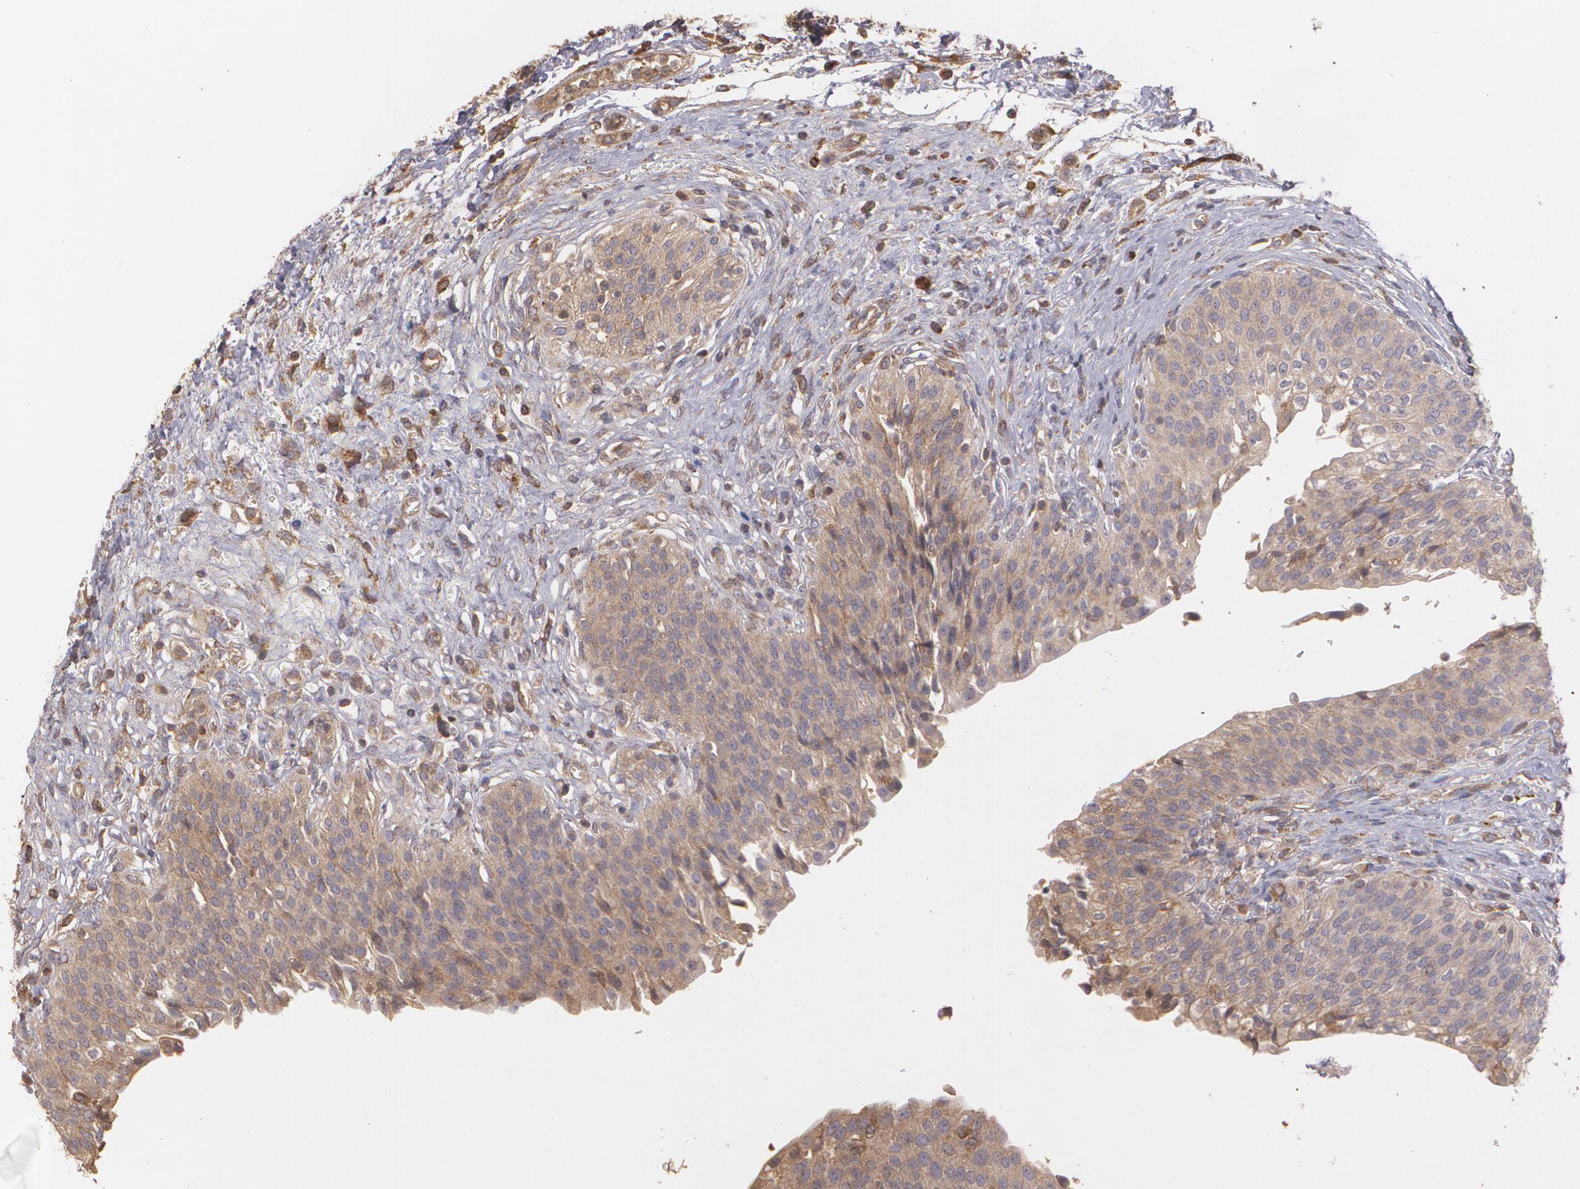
{"staining": {"intensity": "moderate", "quantity": ">75%", "location": "cytoplasmic/membranous"}, "tissue": "urinary bladder", "cell_type": "Urothelial cells", "image_type": "normal", "snomed": [{"axis": "morphology", "description": "Normal tissue, NOS"}, {"axis": "topography", "description": "Smooth muscle"}, {"axis": "topography", "description": "Urinary bladder"}], "caption": "Immunohistochemistry (IHC) image of unremarkable urinary bladder: human urinary bladder stained using IHC reveals medium levels of moderate protein expression localized specifically in the cytoplasmic/membranous of urothelial cells, appearing as a cytoplasmic/membranous brown color.", "gene": "ECE1", "patient": {"sex": "male", "age": 35}}